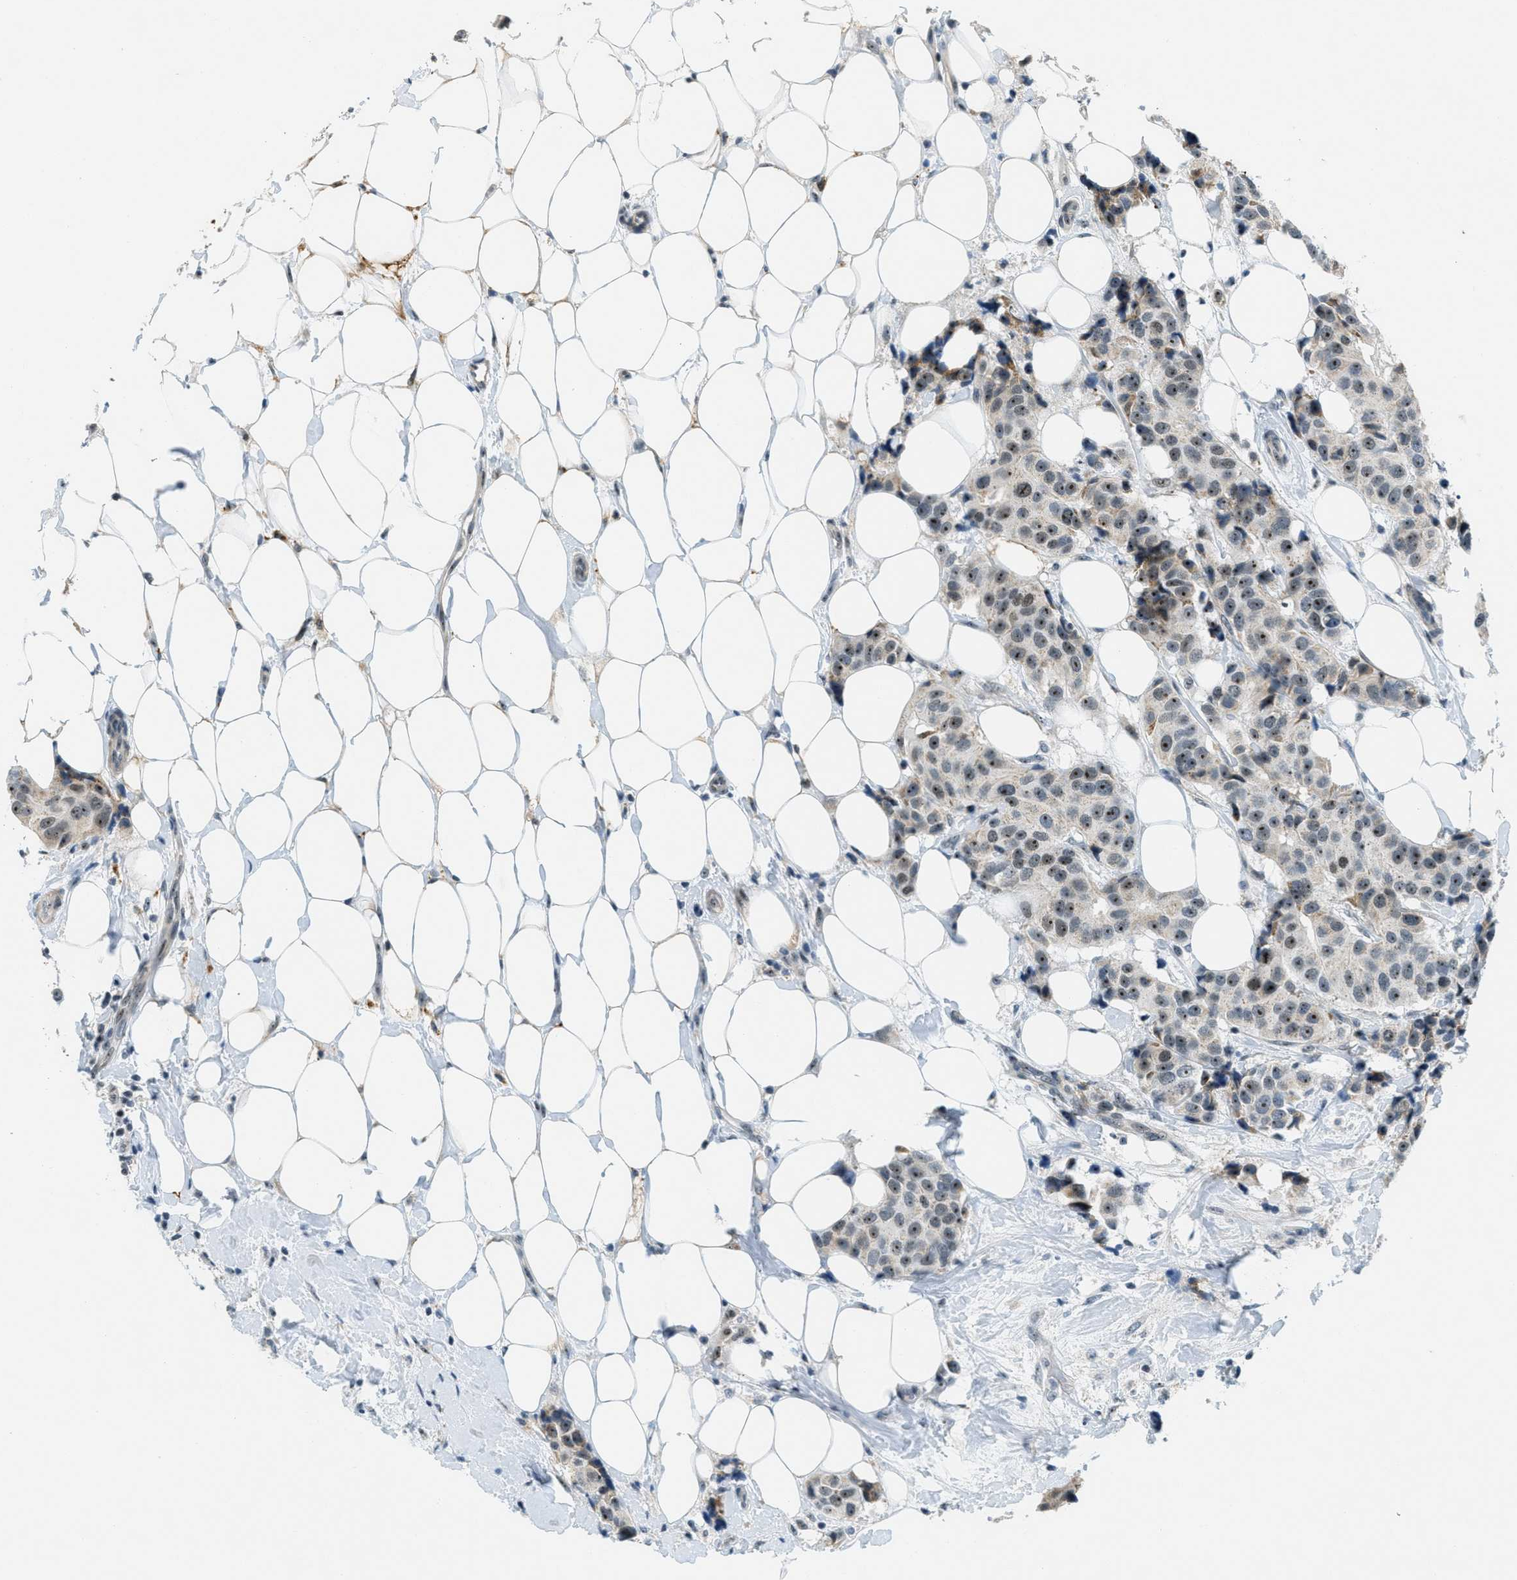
{"staining": {"intensity": "moderate", "quantity": "25%-75%", "location": "nuclear"}, "tissue": "breast cancer", "cell_type": "Tumor cells", "image_type": "cancer", "snomed": [{"axis": "morphology", "description": "Normal tissue, NOS"}, {"axis": "morphology", "description": "Duct carcinoma"}, {"axis": "topography", "description": "Breast"}], "caption": "Breast cancer (intraductal carcinoma) stained with DAB (3,3'-diaminobenzidine) immunohistochemistry shows medium levels of moderate nuclear staining in approximately 25%-75% of tumor cells.", "gene": "DDX47", "patient": {"sex": "female", "age": 39}}